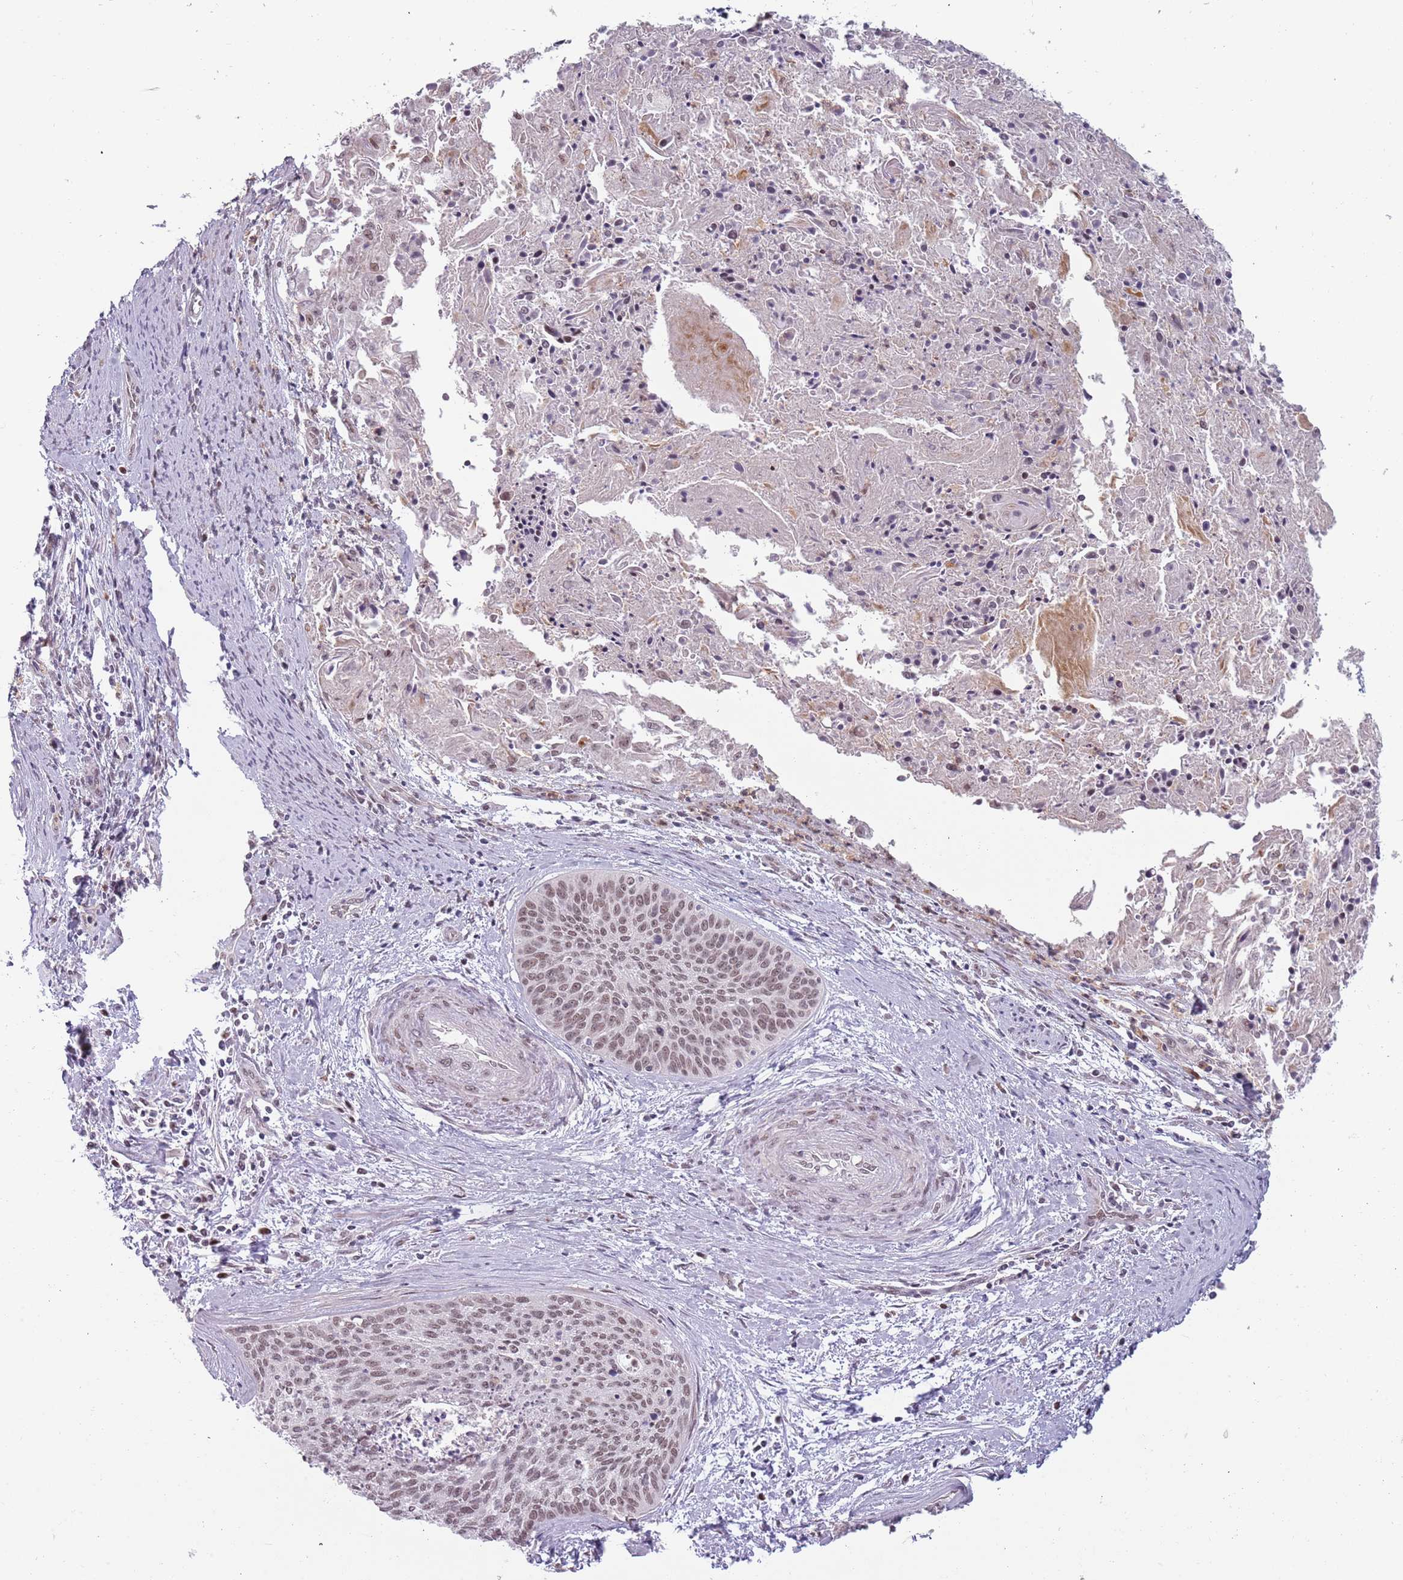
{"staining": {"intensity": "moderate", "quantity": ">75%", "location": "nuclear"}, "tissue": "cervical cancer", "cell_type": "Tumor cells", "image_type": "cancer", "snomed": [{"axis": "morphology", "description": "Squamous cell carcinoma, NOS"}, {"axis": "topography", "description": "Cervix"}], "caption": "Cervical cancer (squamous cell carcinoma) stained for a protein exhibits moderate nuclear positivity in tumor cells.", "gene": "REXO4", "patient": {"sex": "female", "age": 55}}